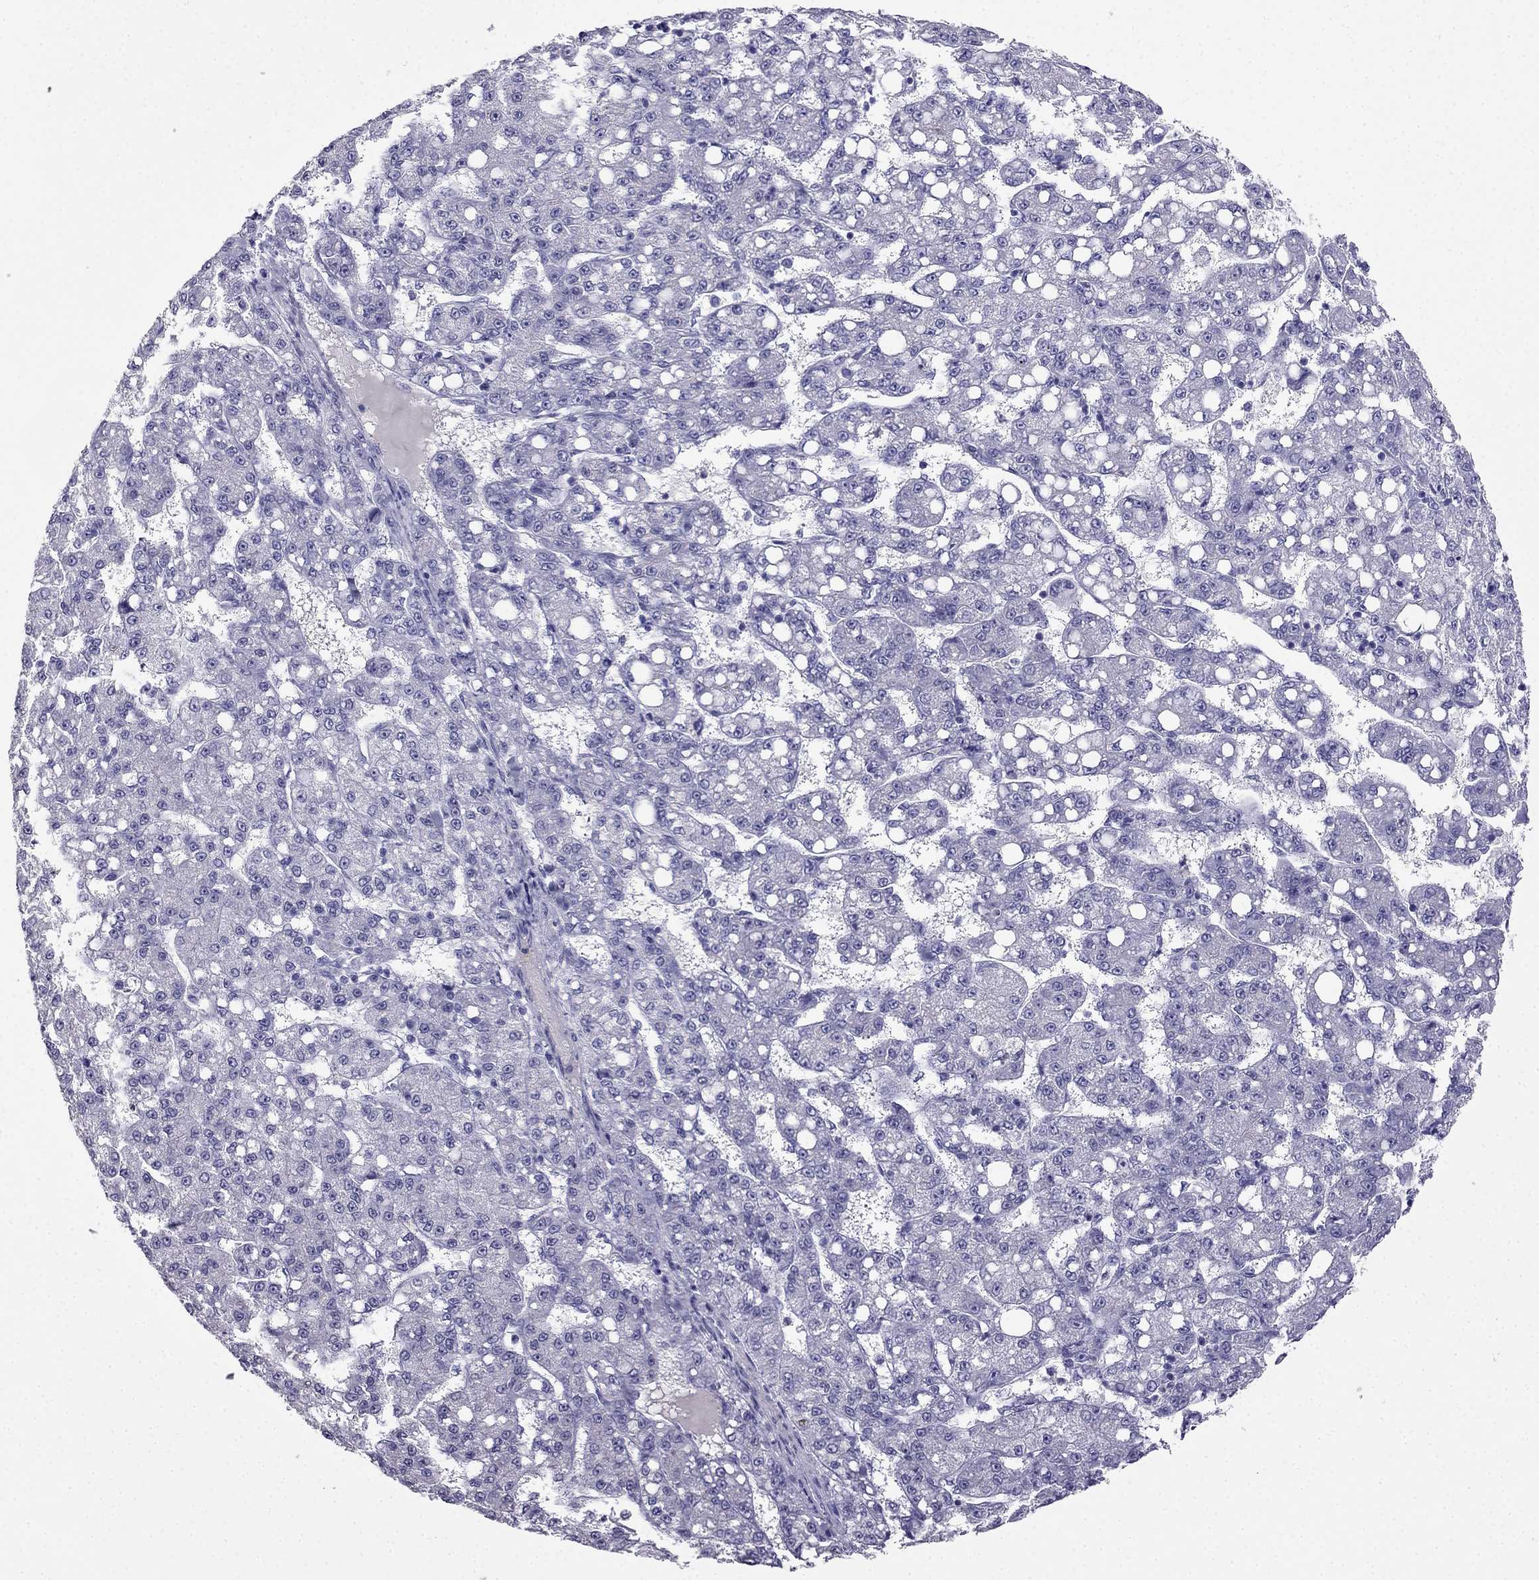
{"staining": {"intensity": "negative", "quantity": "none", "location": "none"}, "tissue": "liver cancer", "cell_type": "Tumor cells", "image_type": "cancer", "snomed": [{"axis": "morphology", "description": "Carcinoma, Hepatocellular, NOS"}, {"axis": "topography", "description": "Liver"}], "caption": "Tumor cells are negative for brown protein staining in hepatocellular carcinoma (liver).", "gene": "CDHR4", "patient": {"sex": "female", "age": 65}}